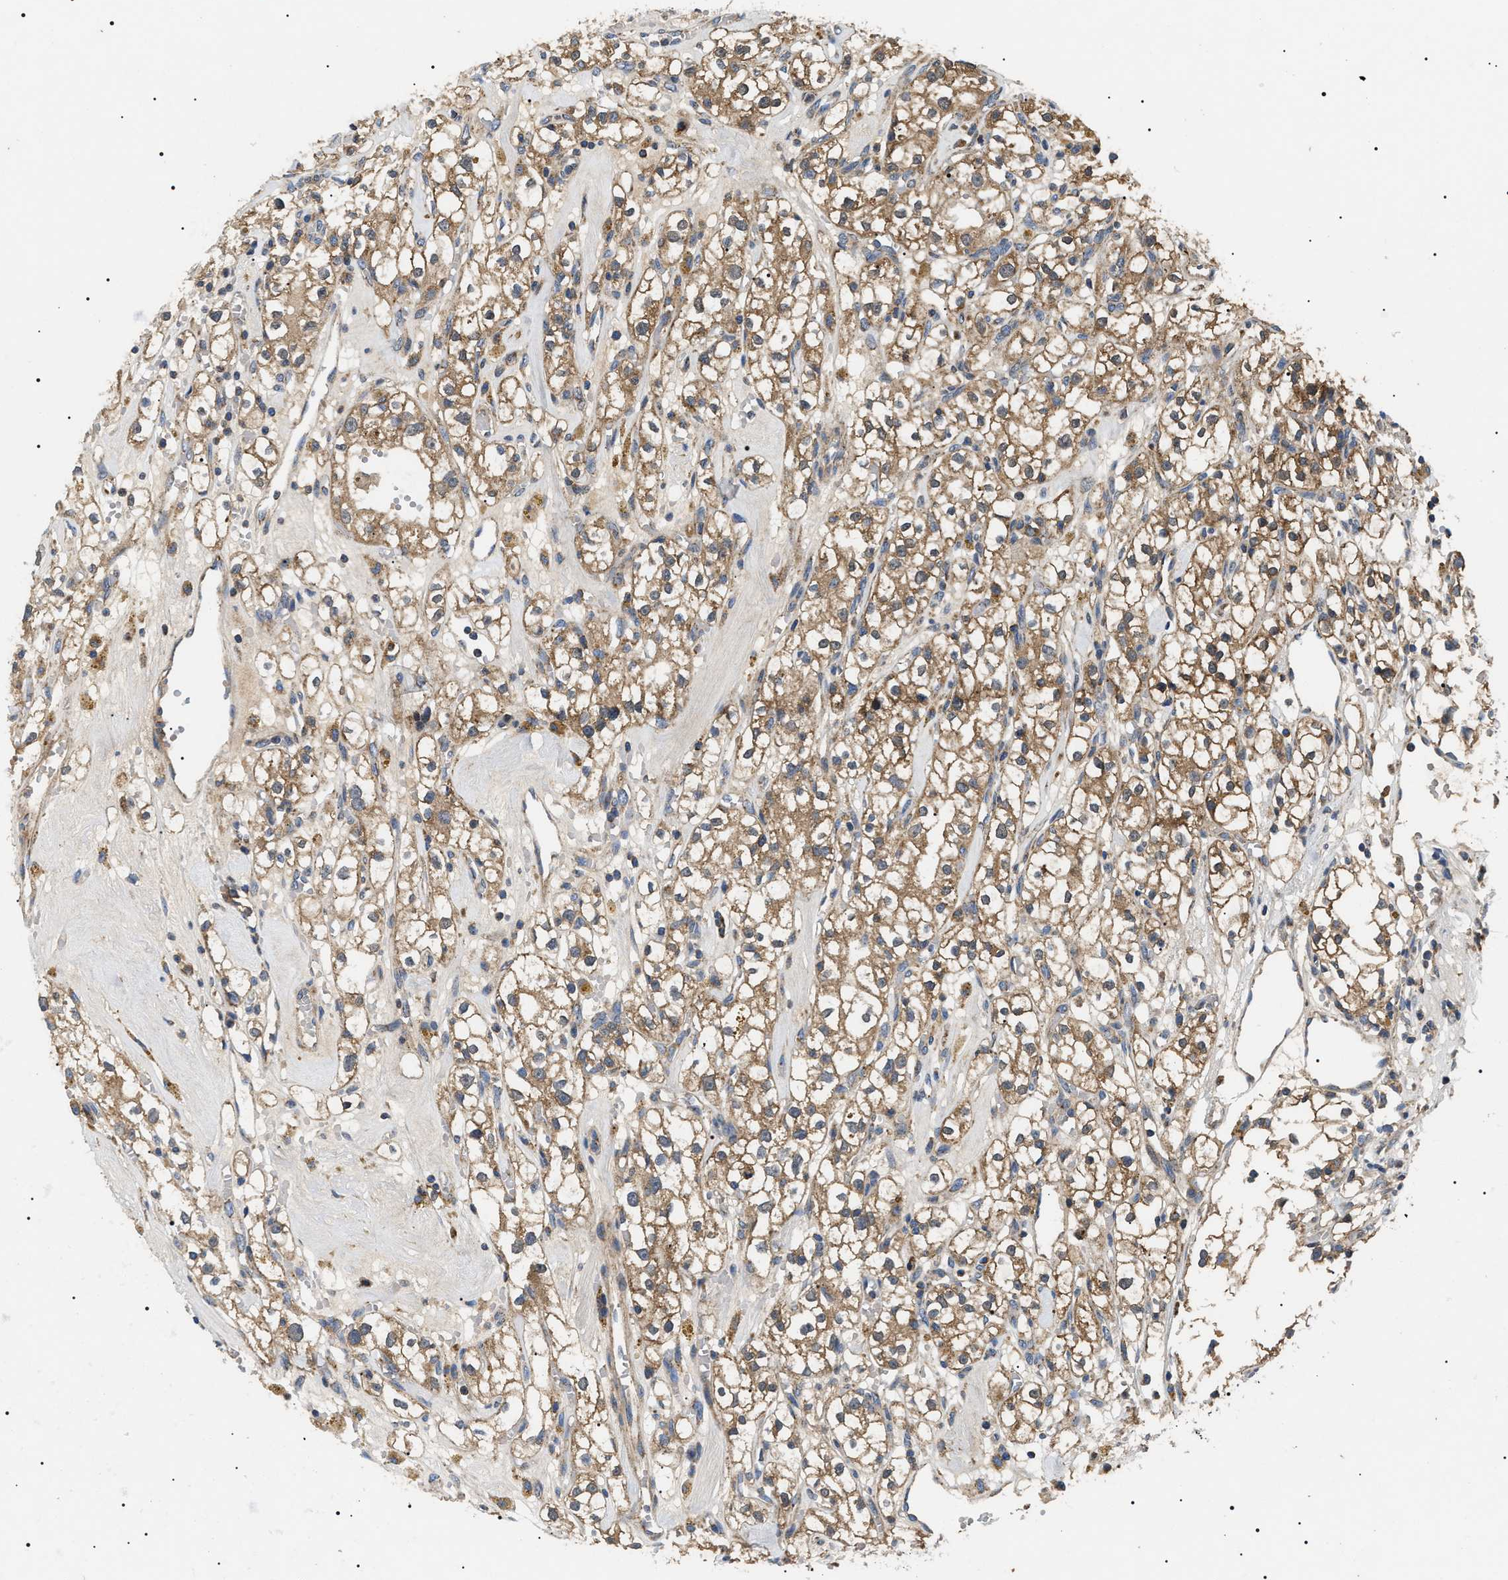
{"staining": {"intensity": "moderate", "quantity": ">75%", "location": "cytoplasmic/membranous"}, "tissue": "renal cancer", "cell_type": "Tumor cells", "image_type": "cancer", "snomed": [{"axis": "morphology", "description": "Adenocarcinoma, NOS"}, {"axis": "topography", "description": "Kidney"}], "caption": "Immunohistochemistry (IHC) staining of renal cancer (adenocarcinoma), which reveals medium levels of moderate cytoplasmic/membranous expression in about >75% of tumor cells indicating moderate cytoplasmic/membranous protein positivity. The staining was performed using DAB (3,3'-diaminobenzidine) (brown) for protein detection and nuclei were counterstained in hematoxylin (blue).", "gene": "OXSM", "patient": {"sex": "male", "age": 56}}